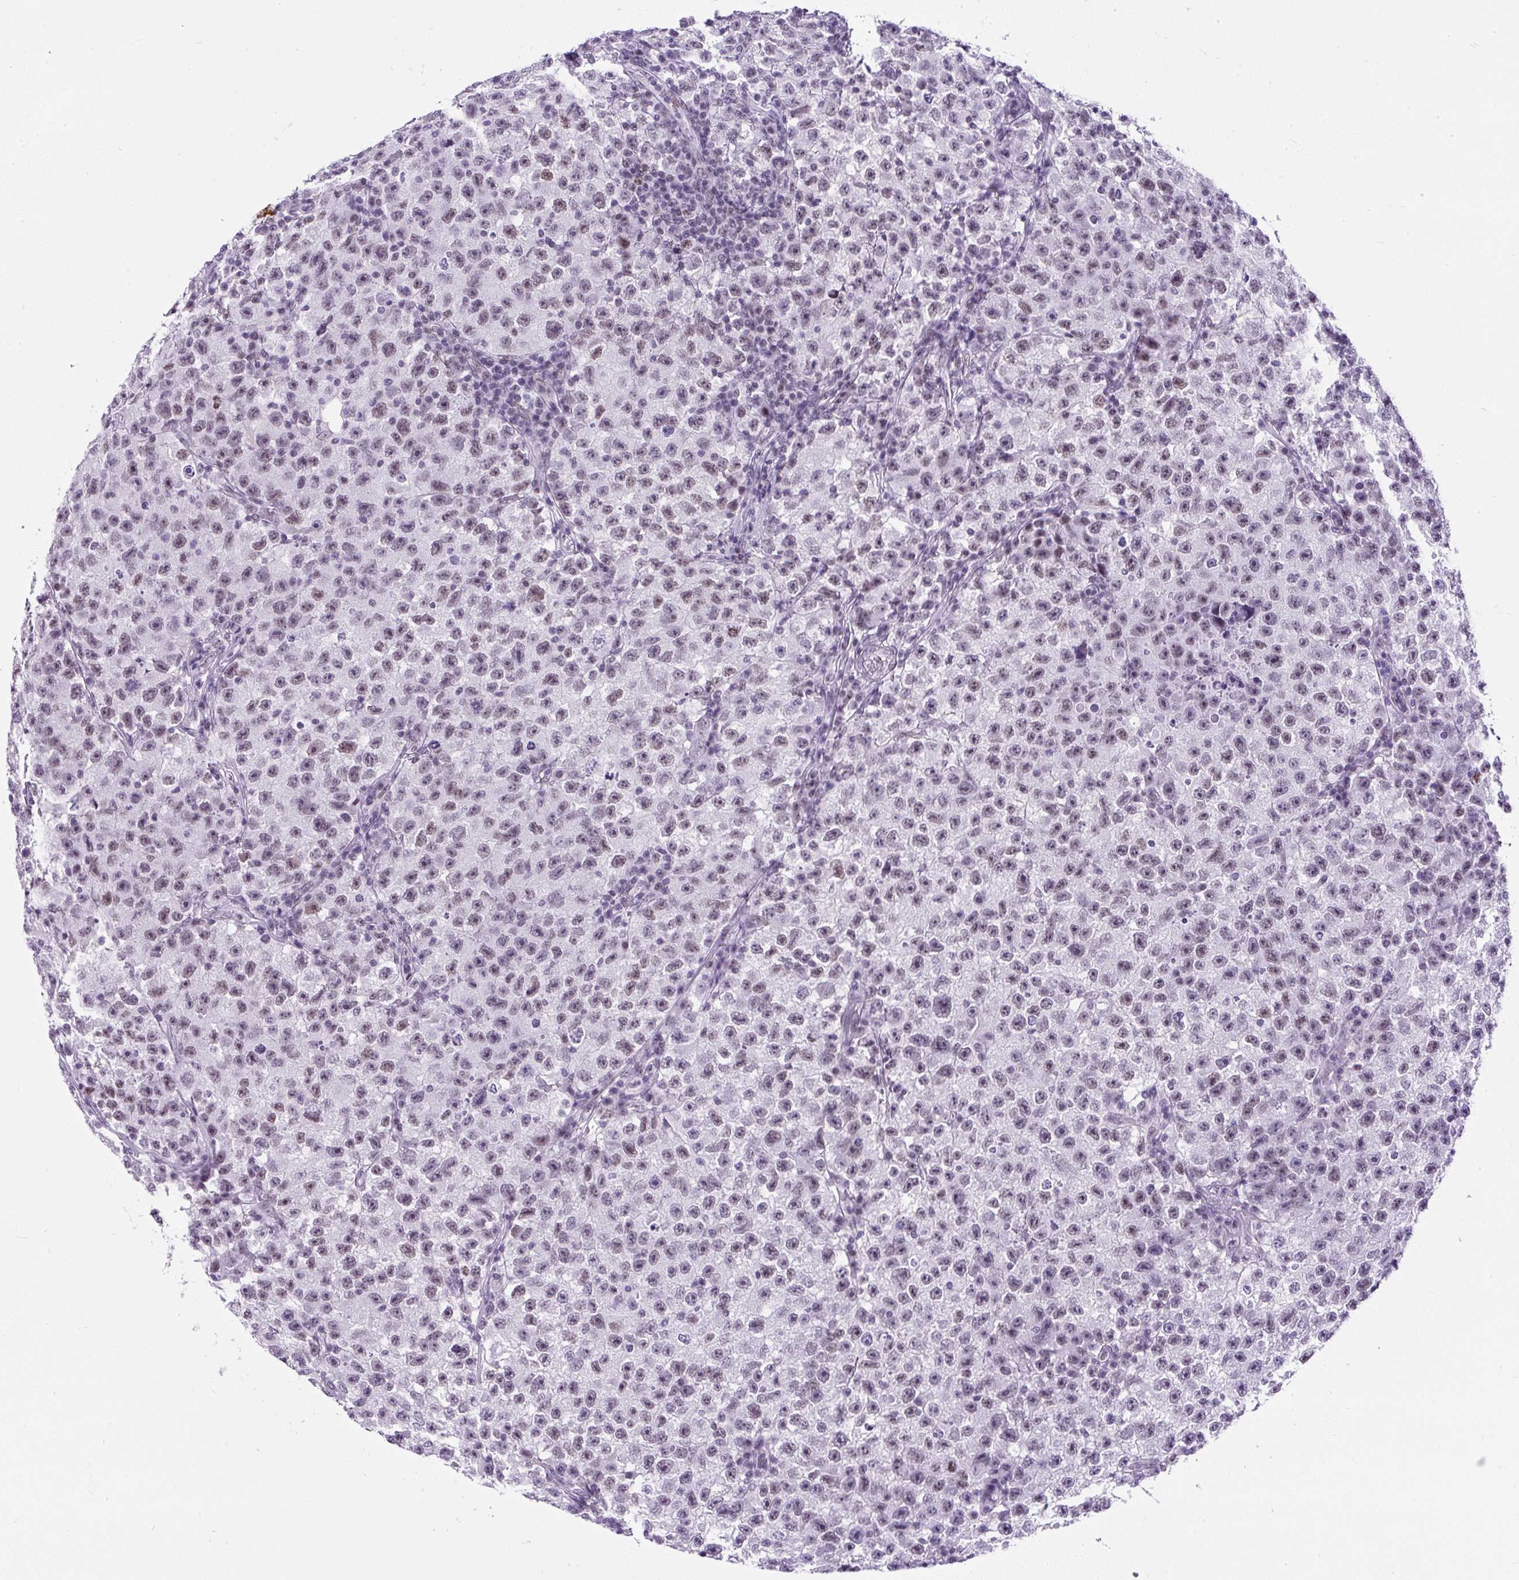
{"staining": {"intensity": "moderate", "quantity": "<25%", "location": "nuclear"}, "tissue": "testis cancer", "cell_type": "Tumor cells", "image_type": "cancer", "snomed": [{"axis": "morphology", "description": "Seminoma, NOS"}, {"axis": "topography", "description": "Testis"}], "caption": "Human testis seminoma stained with a brown dye reveals moderate nuclear positive staining in approximately <25% of tumor cells.", "gene": "PLCXD2", "patient": {"sex": "male", "age": 22}}